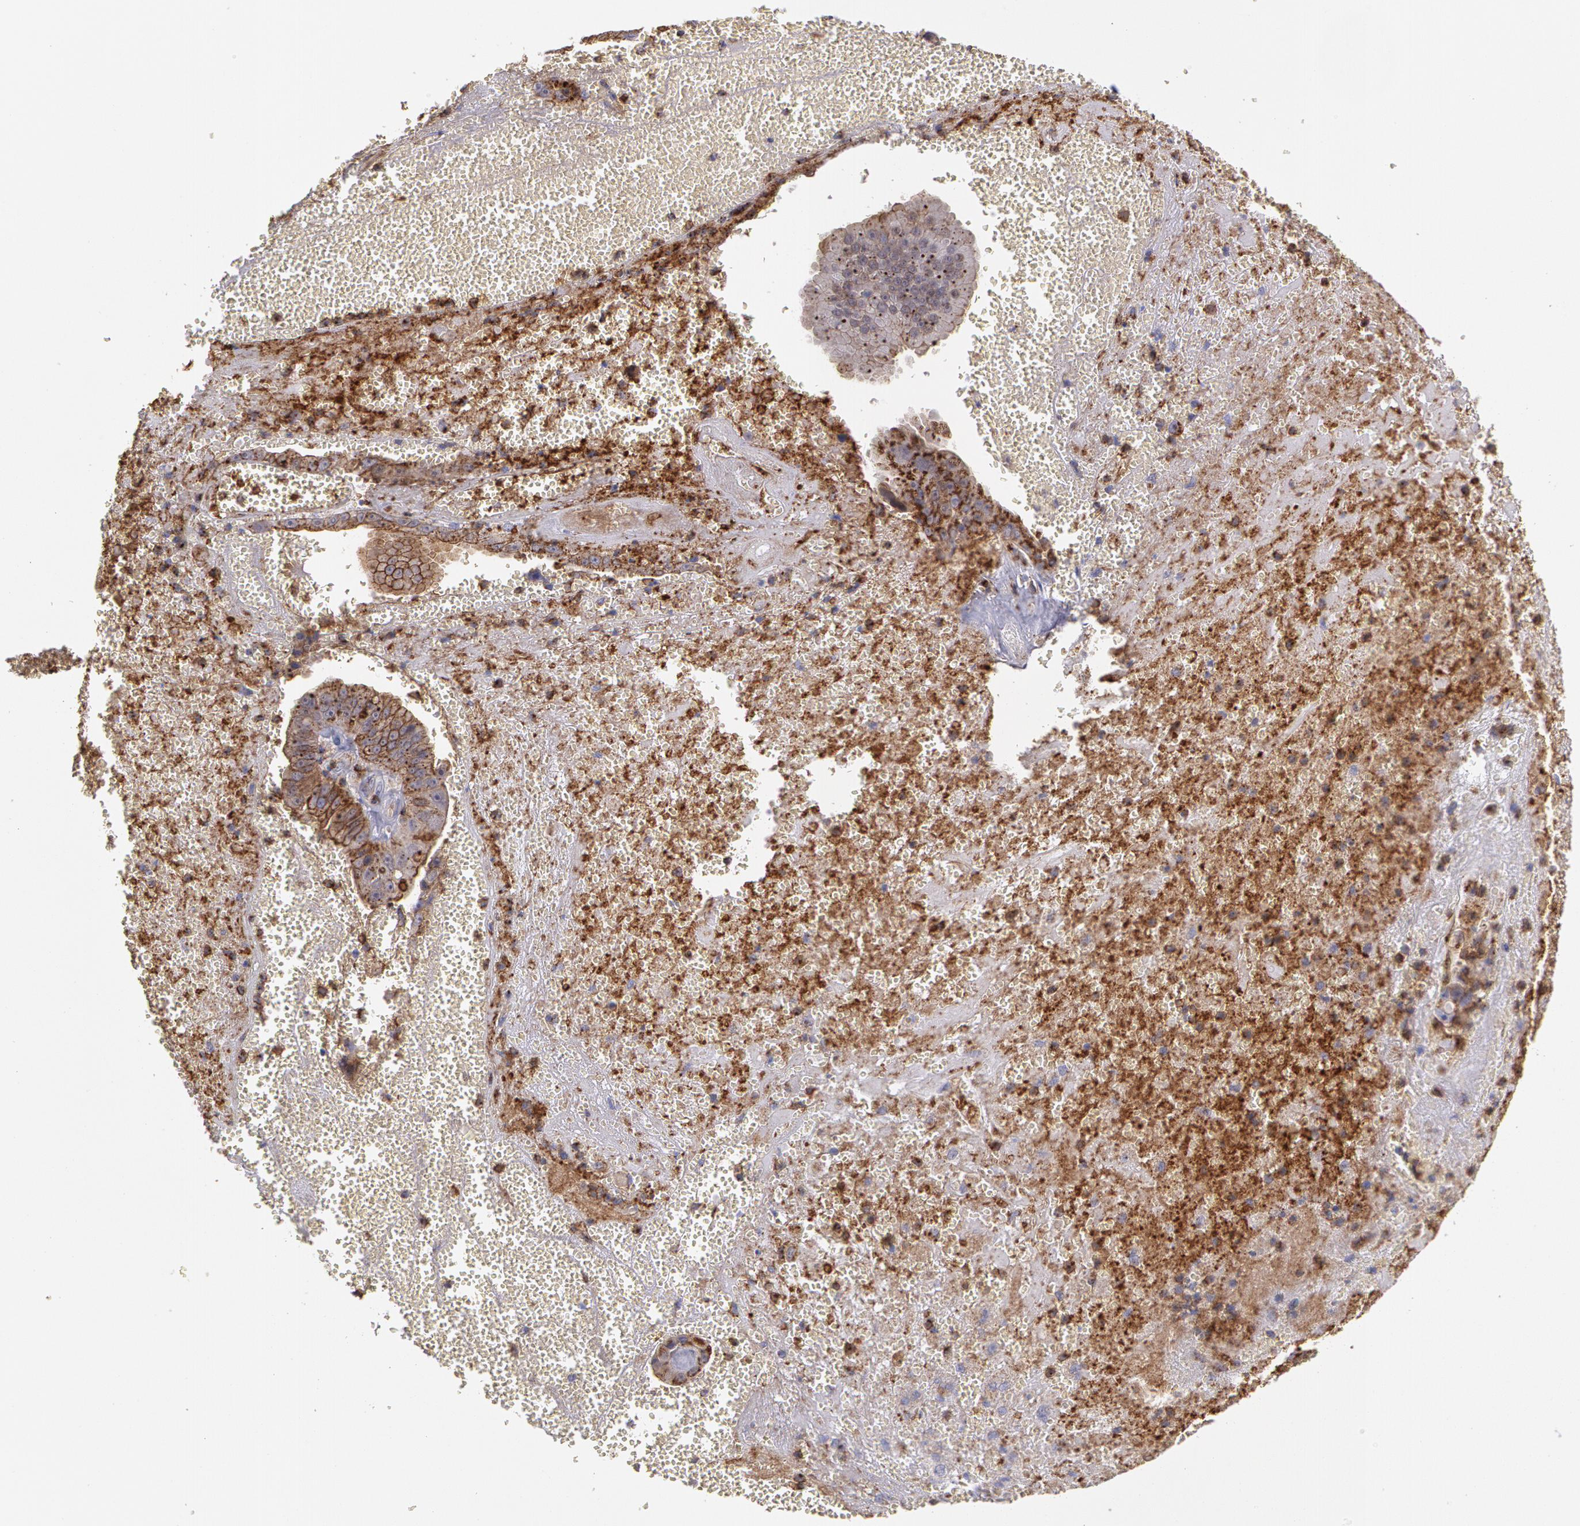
{"staining": {"intensity": "moderate", "quantity": ">75%", "location": "cytoplasmic/membranous"}, "tissue": "liver cancer", "cell_type": "Tumor cells", "image_type": "cancer", "snomed": [{"axis": "morphology", "description": "Cholangiocarcinoma"}, {"axis": "topography", "description": "Liver"}], "caption": "IHC image of liver cancer stained for a protein (brown), which demonstrates medium levels of moderate cytoplasmic/membranous positivity in about >75% of tumor cells.", "gene": "FLOT2", "patient": {"sex": "female", "age": 79}}